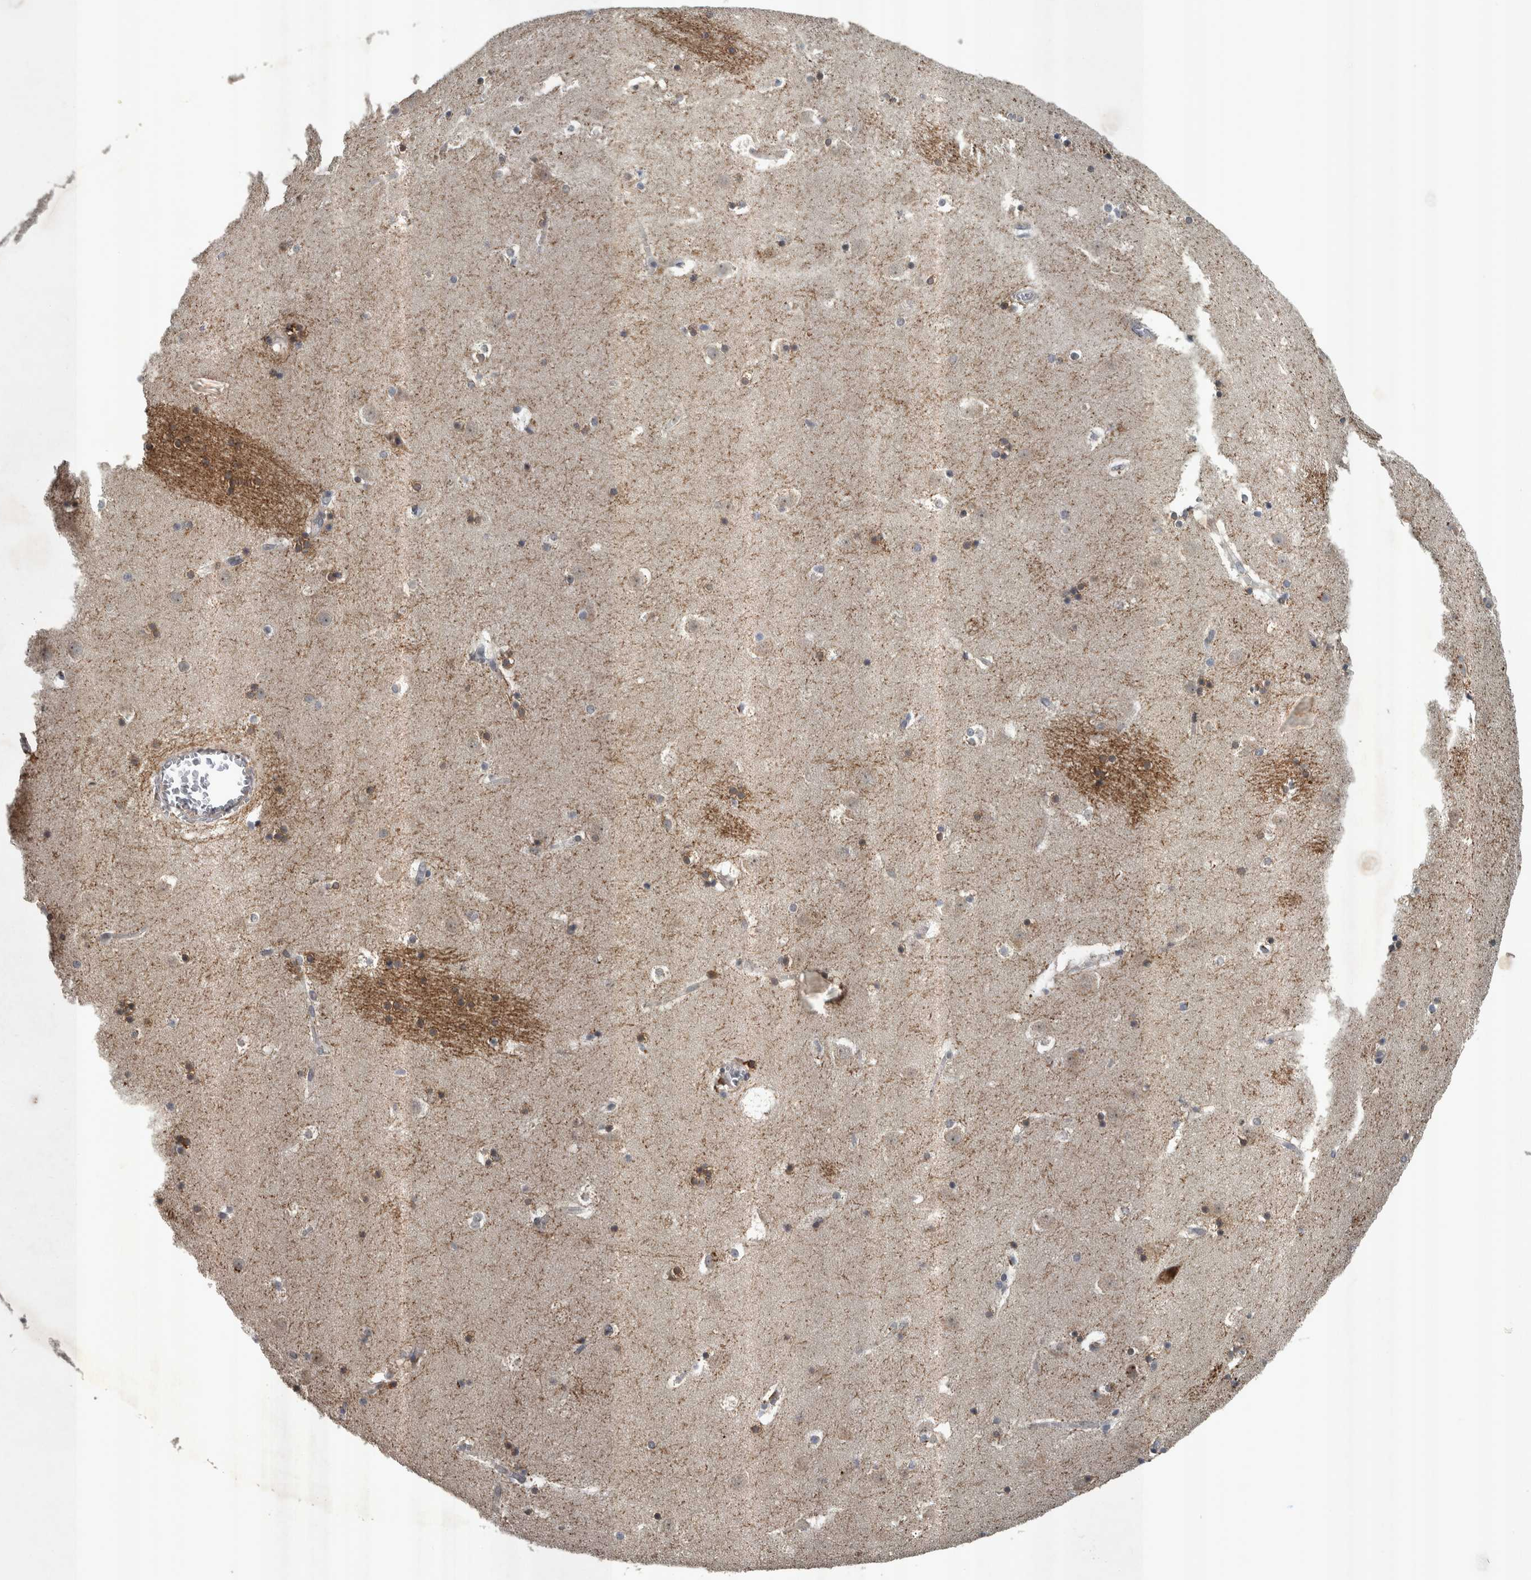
{"staining": {"intensity": "moderate", "quantity": "<25%", "location": "cytoplasmic/membranous"}, "tissue": "caudate", "cell_type": "Glial cells", "image_type": "normal", "snomed": [{"axis": "morphology", "description": "Normal tissue, NOS"}, {"axis": "topography", "description": "Lateral ventricle wall"}], "caption": "The image reveals a brown stain indicating the presence of a protein in the cytoplasmic/membranous of glial cells in caudate. Immunohistochemistry stains the protein in brown and the nuclei are stained blue.", "gene": "ZNF345", "patient": {"sex": "male", "age": 45}}